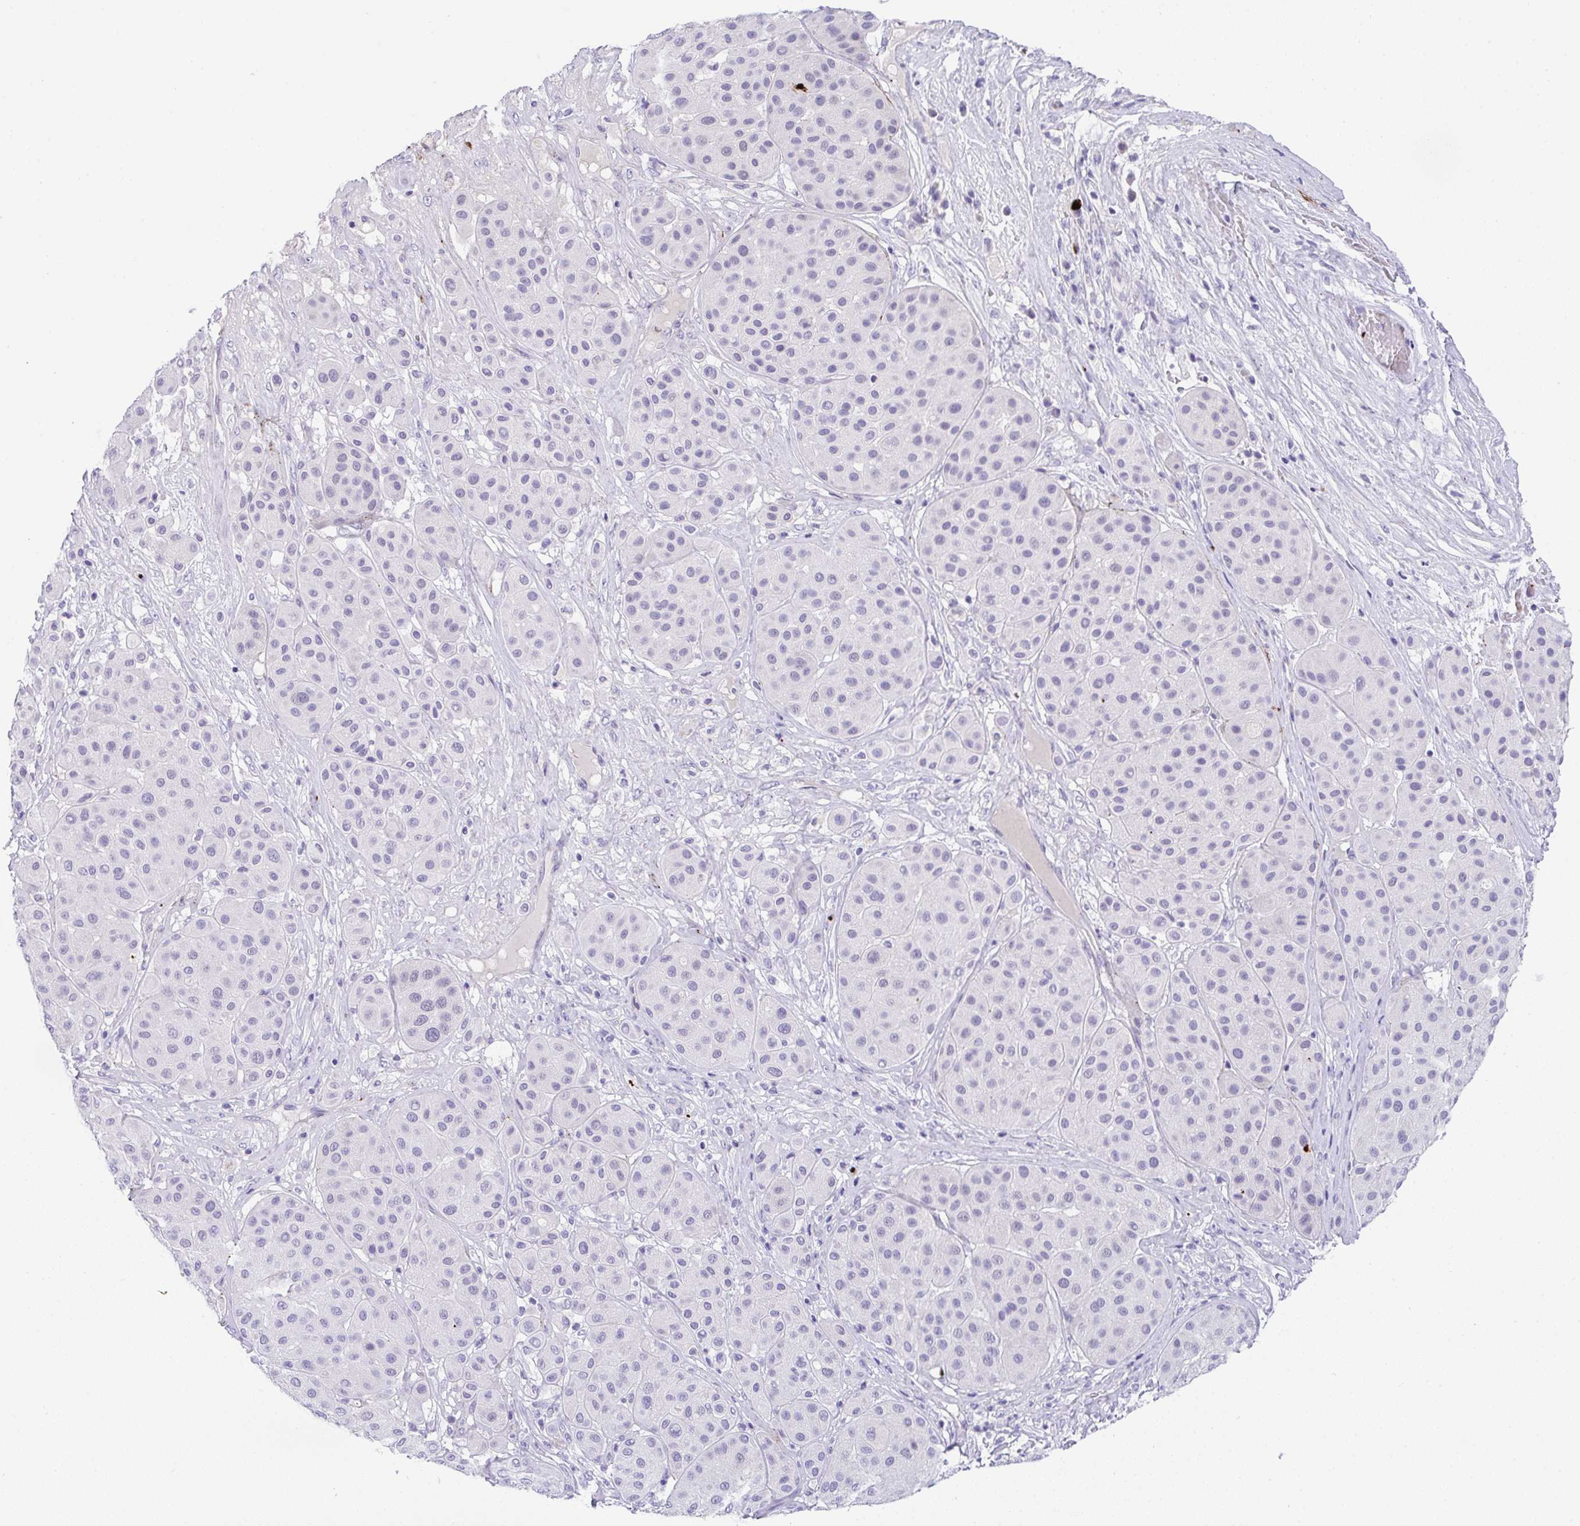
{"staining": {"intensity": "negative", "quantity": "none", "location": "none"}, "tissue": "melanoma", "cell_type": "Tumor cells", "image_type": "cancer", "snomed": [{"axis": "morphology", "description": "Malignant melanoma, Metastatic site"}, {"axis": "topography", "description": "Smooth muscle"}], "caption": "This is an immunohistochemistry (IHC) histopathology image of human melanoma. There is no expression in tumor cells.", "gene": "KMT2E", "patient": {"sex": "male", "age": 41}}